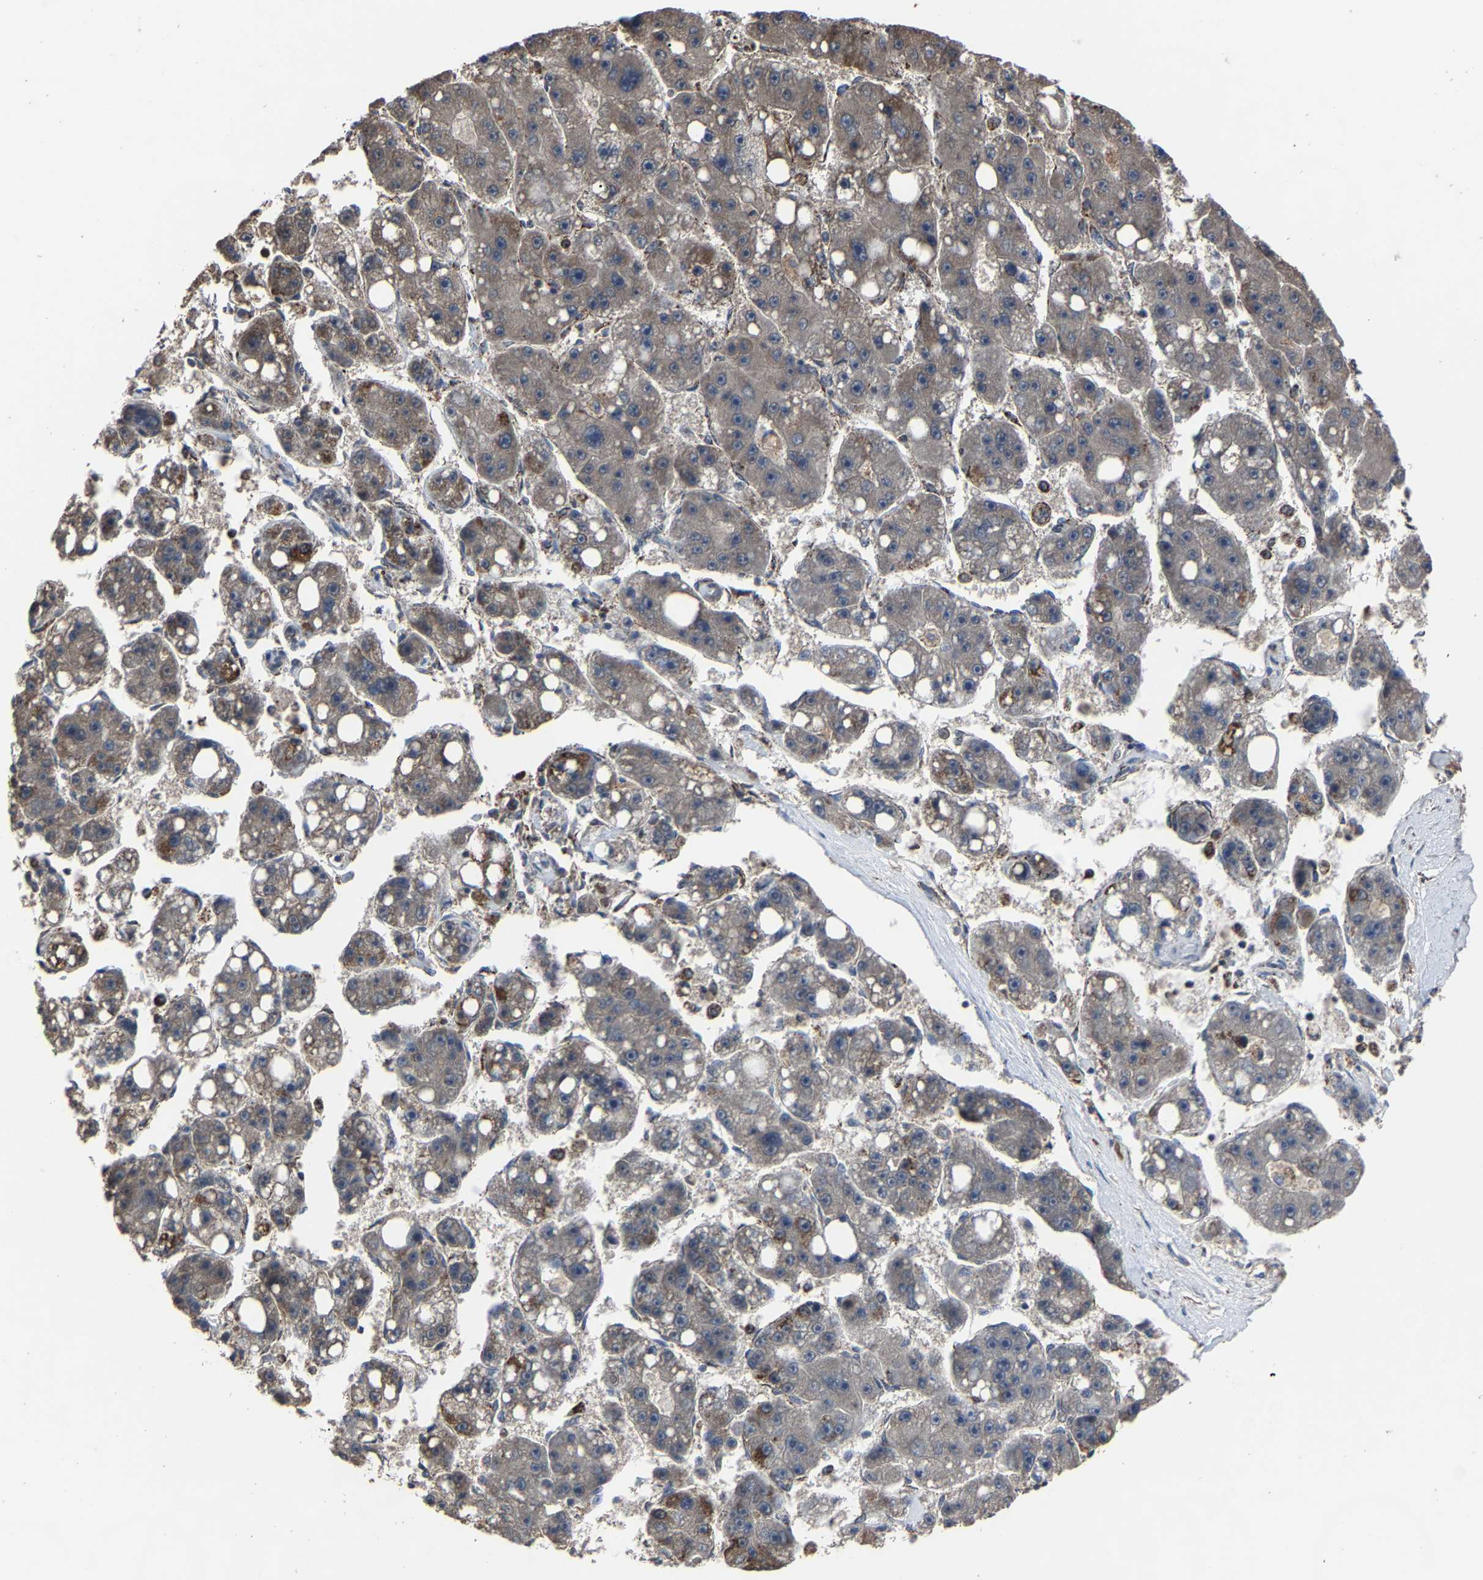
{"staining": {"intensity": "moderate", "quantity": "<25%", "location": "cytoplasmic/membranous"}, "tissue": "liver cancer", "cell_type": "Tumor cells", "image_type": "cancer", "snomed": [{"axis": "morphology", "description": "Carcinoma, Hepatocellular, NOS"}, {"axis": "topography", "description": "Liver"}], "caption": "Immunohistochemistry histopathology image of human liver cancer (hepatocellular carcinoma) stained for a protein (brown), which exhibits low levels of moderate cytoplasmic/membranous positivity in about <25% of tumor cells.", "gene": "NDUFV3", "patient": {"sex": "female", "age": 61}}